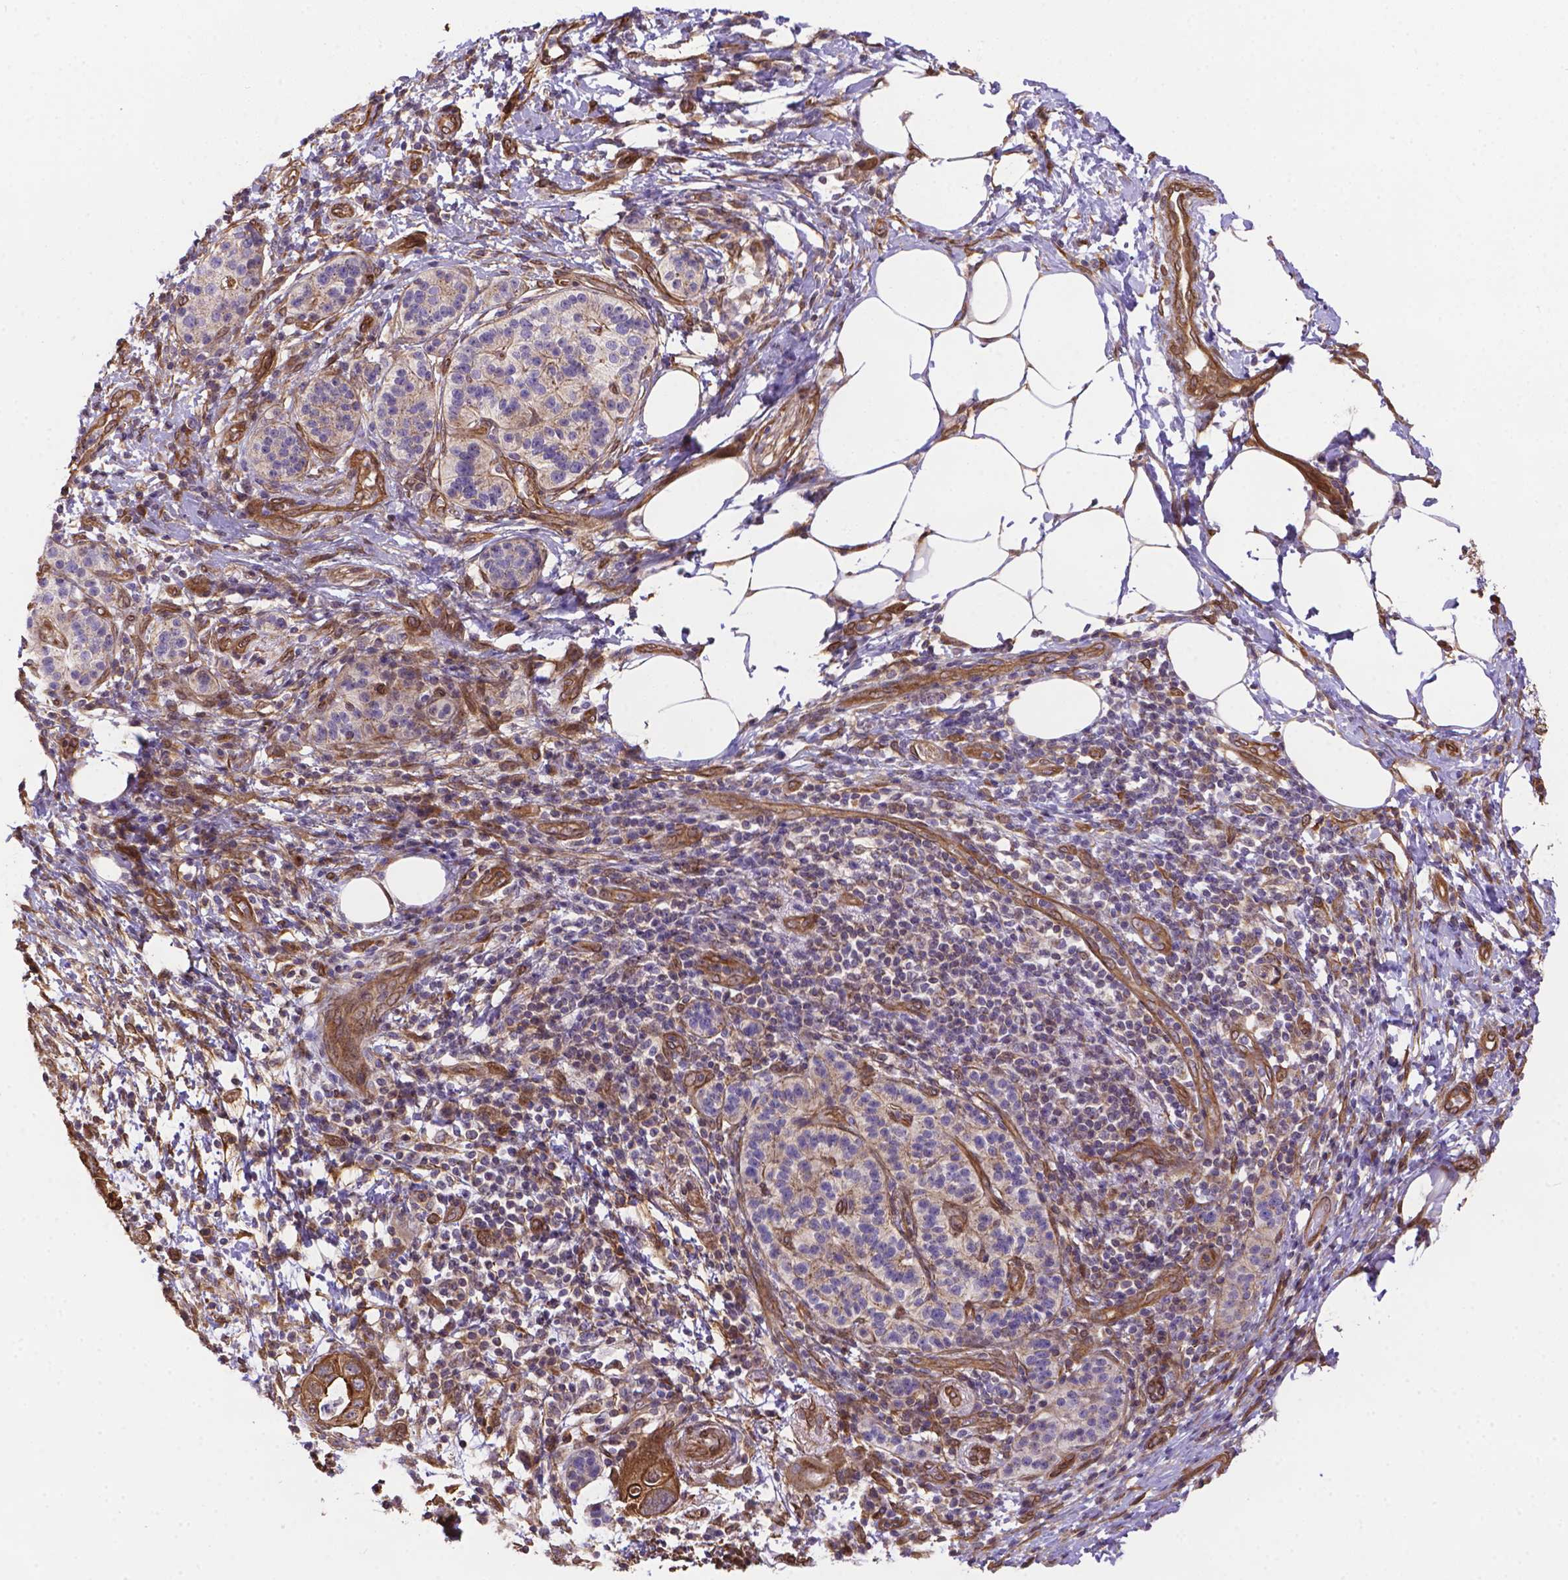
{"staining": {"intensity": "strong", "quantity": ">75%", "location": "cytoplasmic/membranous"}, "tissue": "pancreatic cancer", "cell_type": "Tumor cells", "image_type": "cancer", "snomed": [{"axis": "morphology", "description": "Adenocarcinoma, NOS"}, {"axis": "topography", "description": "Pancreas"}], "caption": "There is high levels of strong cytoplasmic/membranous positivity in tumor cells of pancreatic cancer, as demonstrated by immunohistochemical staining (brown color).", "gene": "YAP1", "patient": {"sex": "female", "age": 72}}